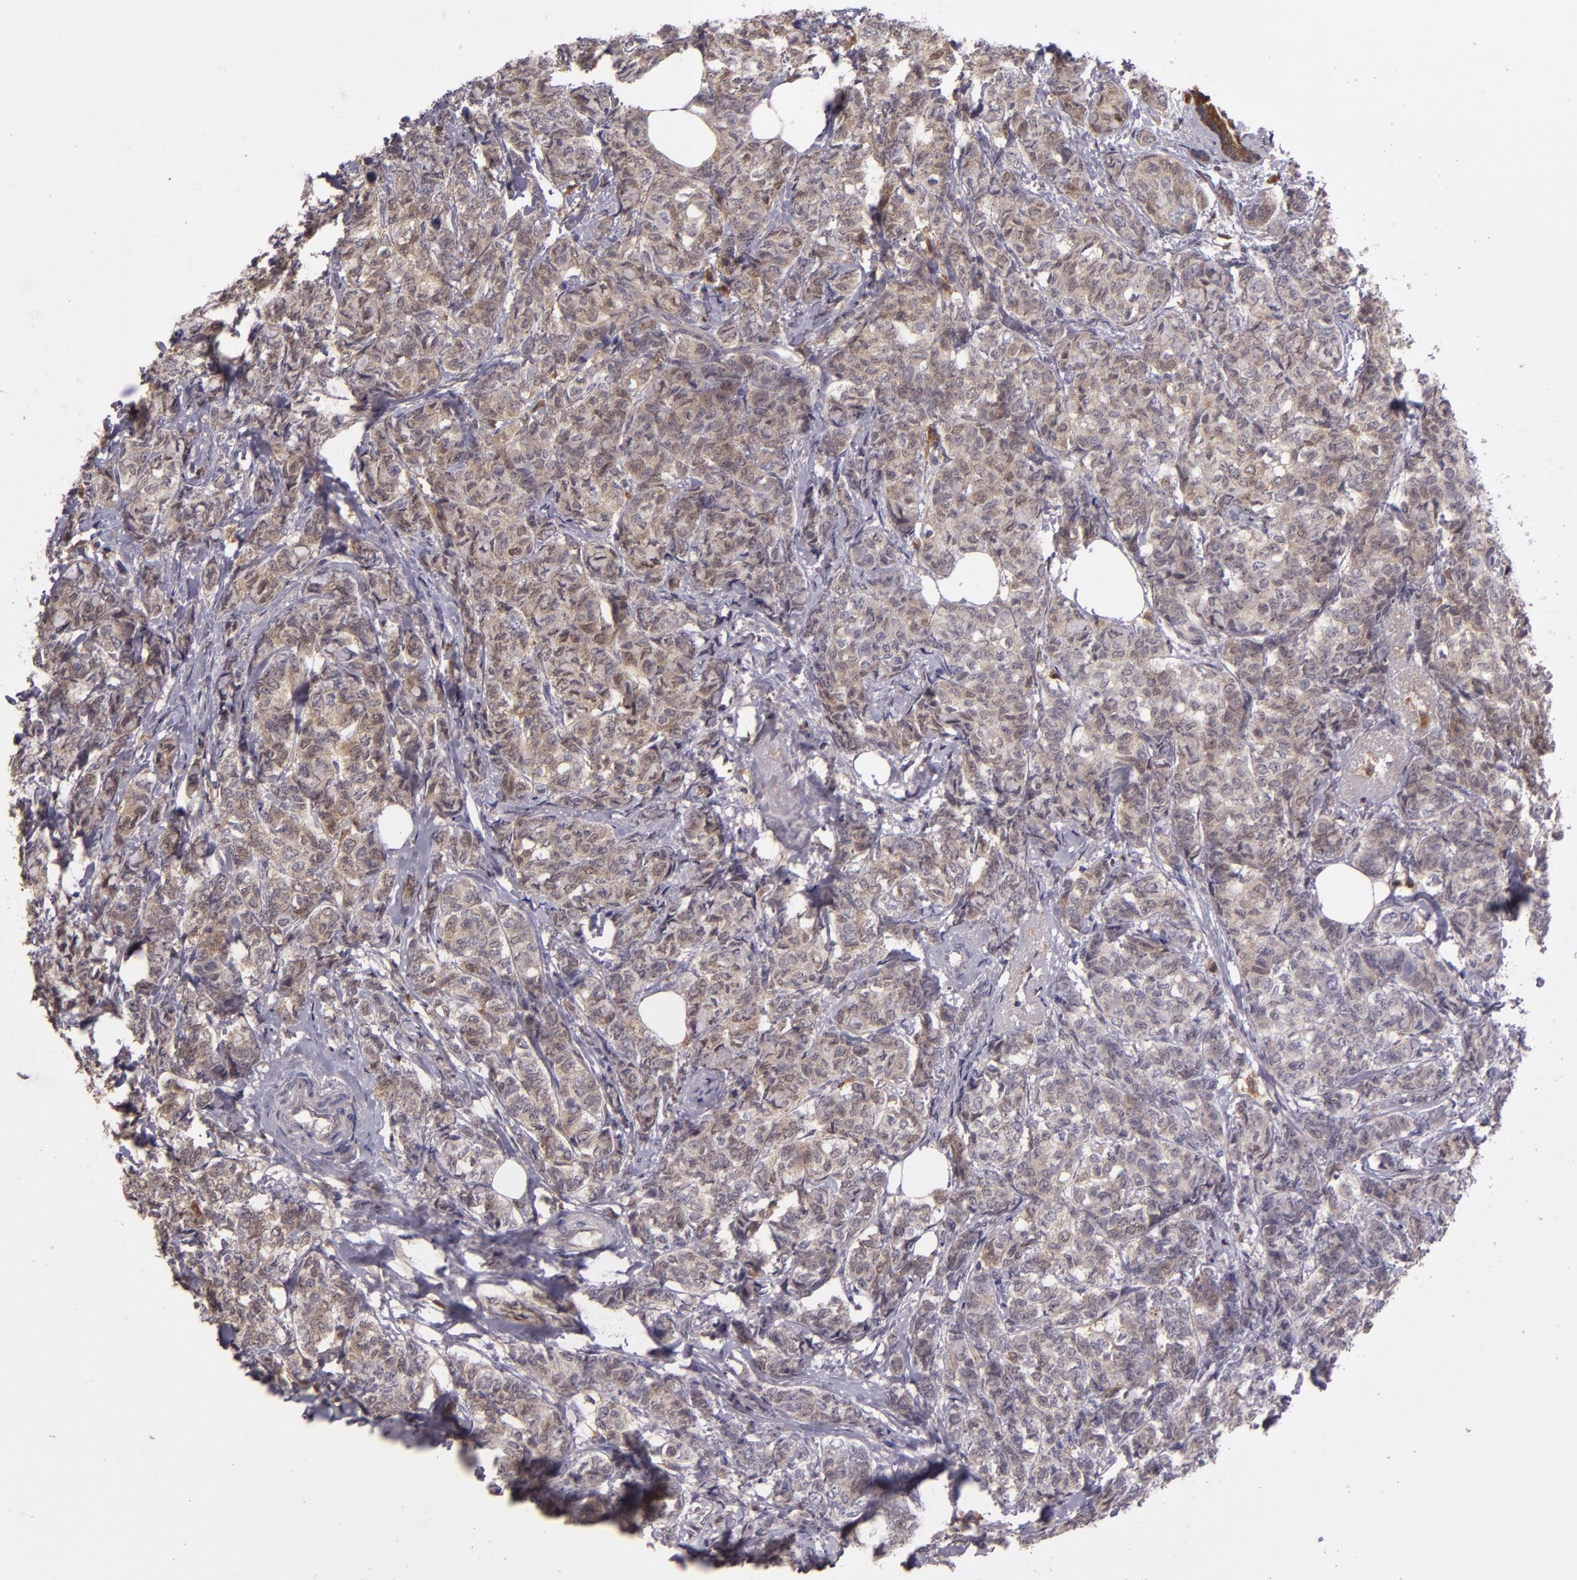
{"staining": {"intensity": "weak", "quantity": ">75%", "location": "cytoplasmic/membranous"}, "tissue": "breast cancer", "cell_type": "Tumor cells", "image_type": "cancer", "snomed": [{"axis": "morphology", "description": "Lobular carcinoma"}, {"axis": "topography", "description": "Breast"}], "caption": "Breast cancer (lobular carcinoma) tissue demonstrates weak cytoplasmic/membranous positivity in approximately >75% of tumor cells, visualized by immunohistochemistry.", "gene": "FHIT", "patient": {"sex": "female", "age": 60}}